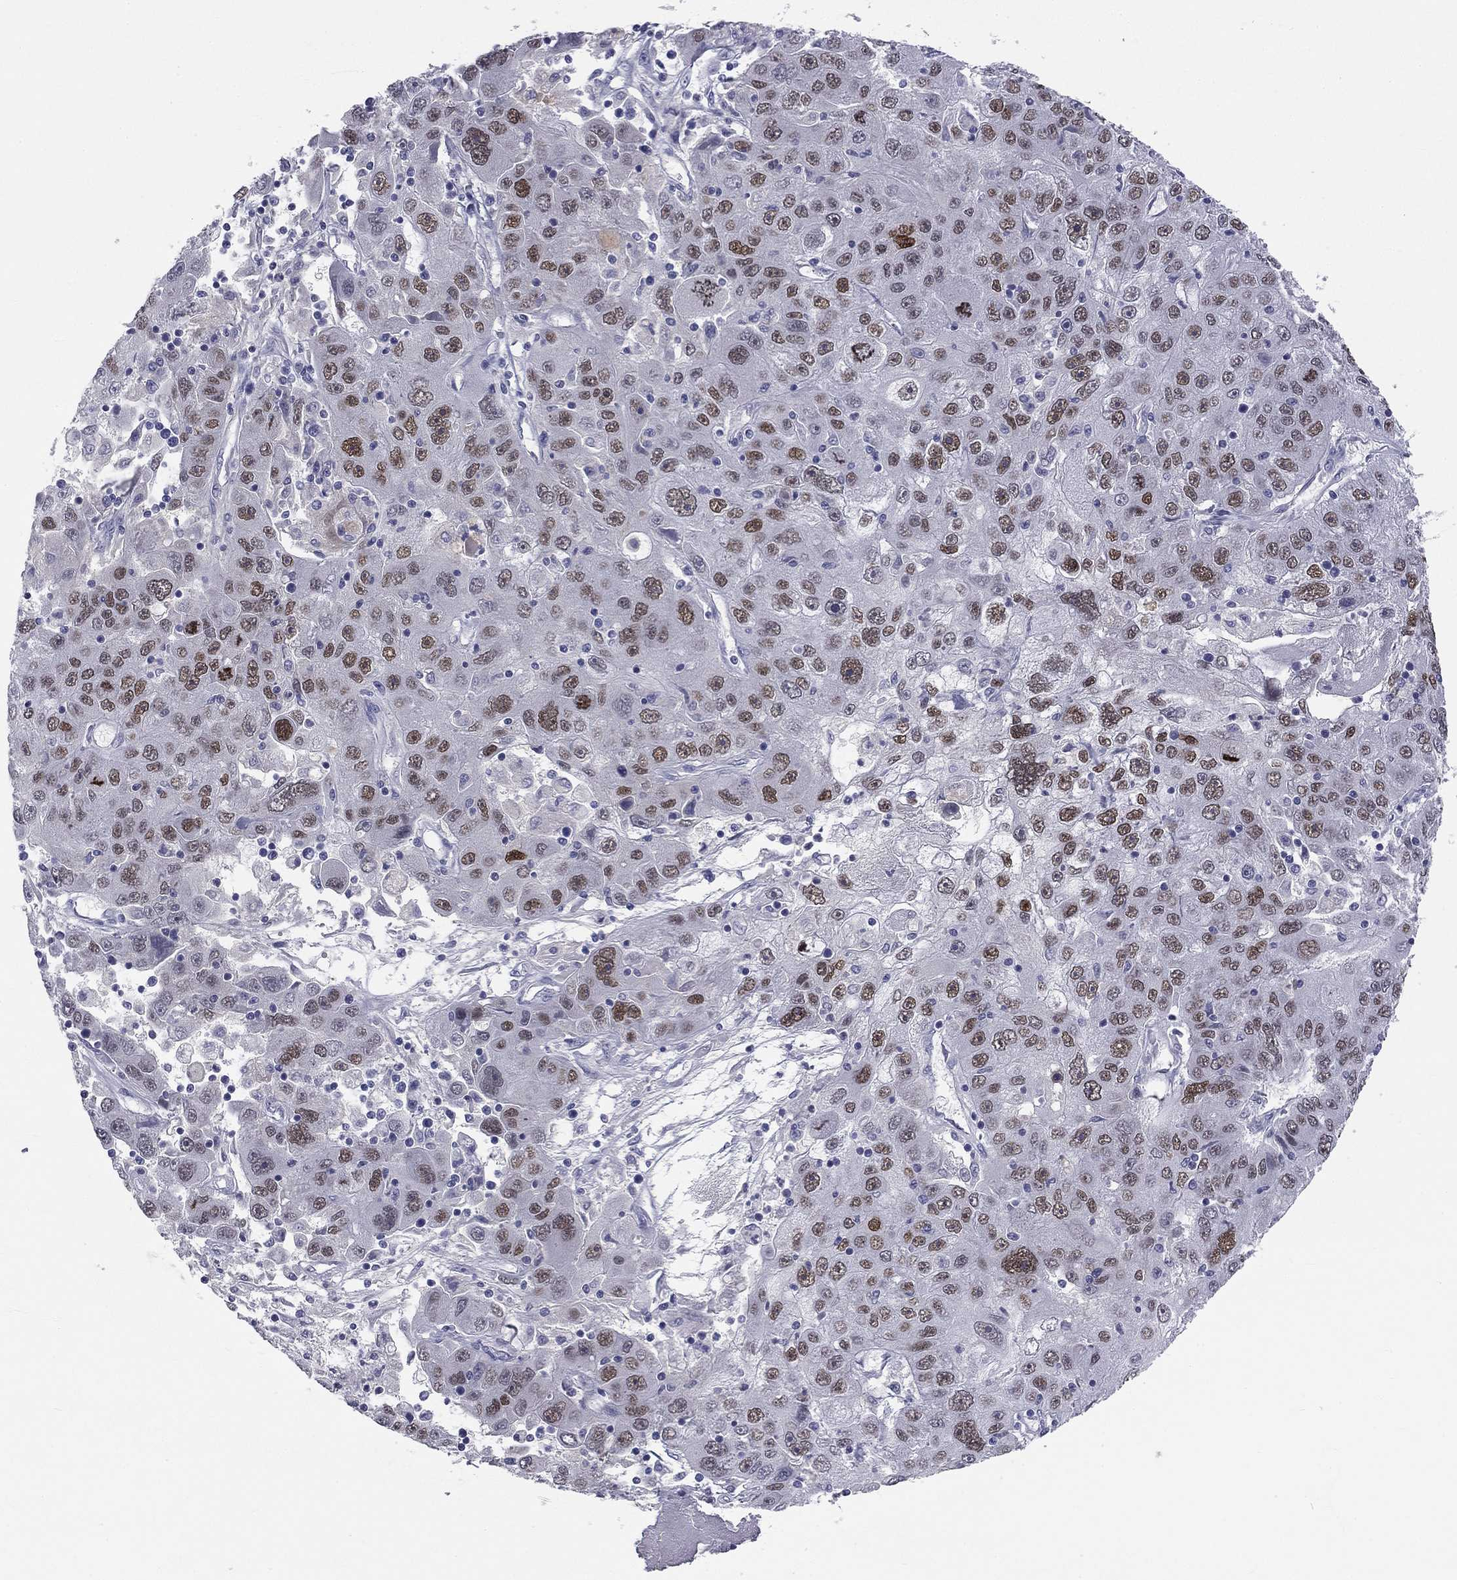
{"staining": {"intensity": "strong", "quantity": "<25%", "location": "nuclear"}, "tissue": "stomach cancer", "cell_type": "Tumor cells", "image_type": "cancer", "snomed": [{"axis": "morphology", "description": "Adenocarcinoma, NOS"}, {"axis": "topography", "description": "Stomach"}], "caption": "IHC (DAB (3,3'-diaminobenzidine)) staining of adenocarcinoma (stomach) reveals strong nuclear protein staining in about <25% of tumor cells. (Brightfield microscopy of DAB IHC at high magnification).", "gene": "TFAP2B", "patient": {"sex": "male", "age": 56}}